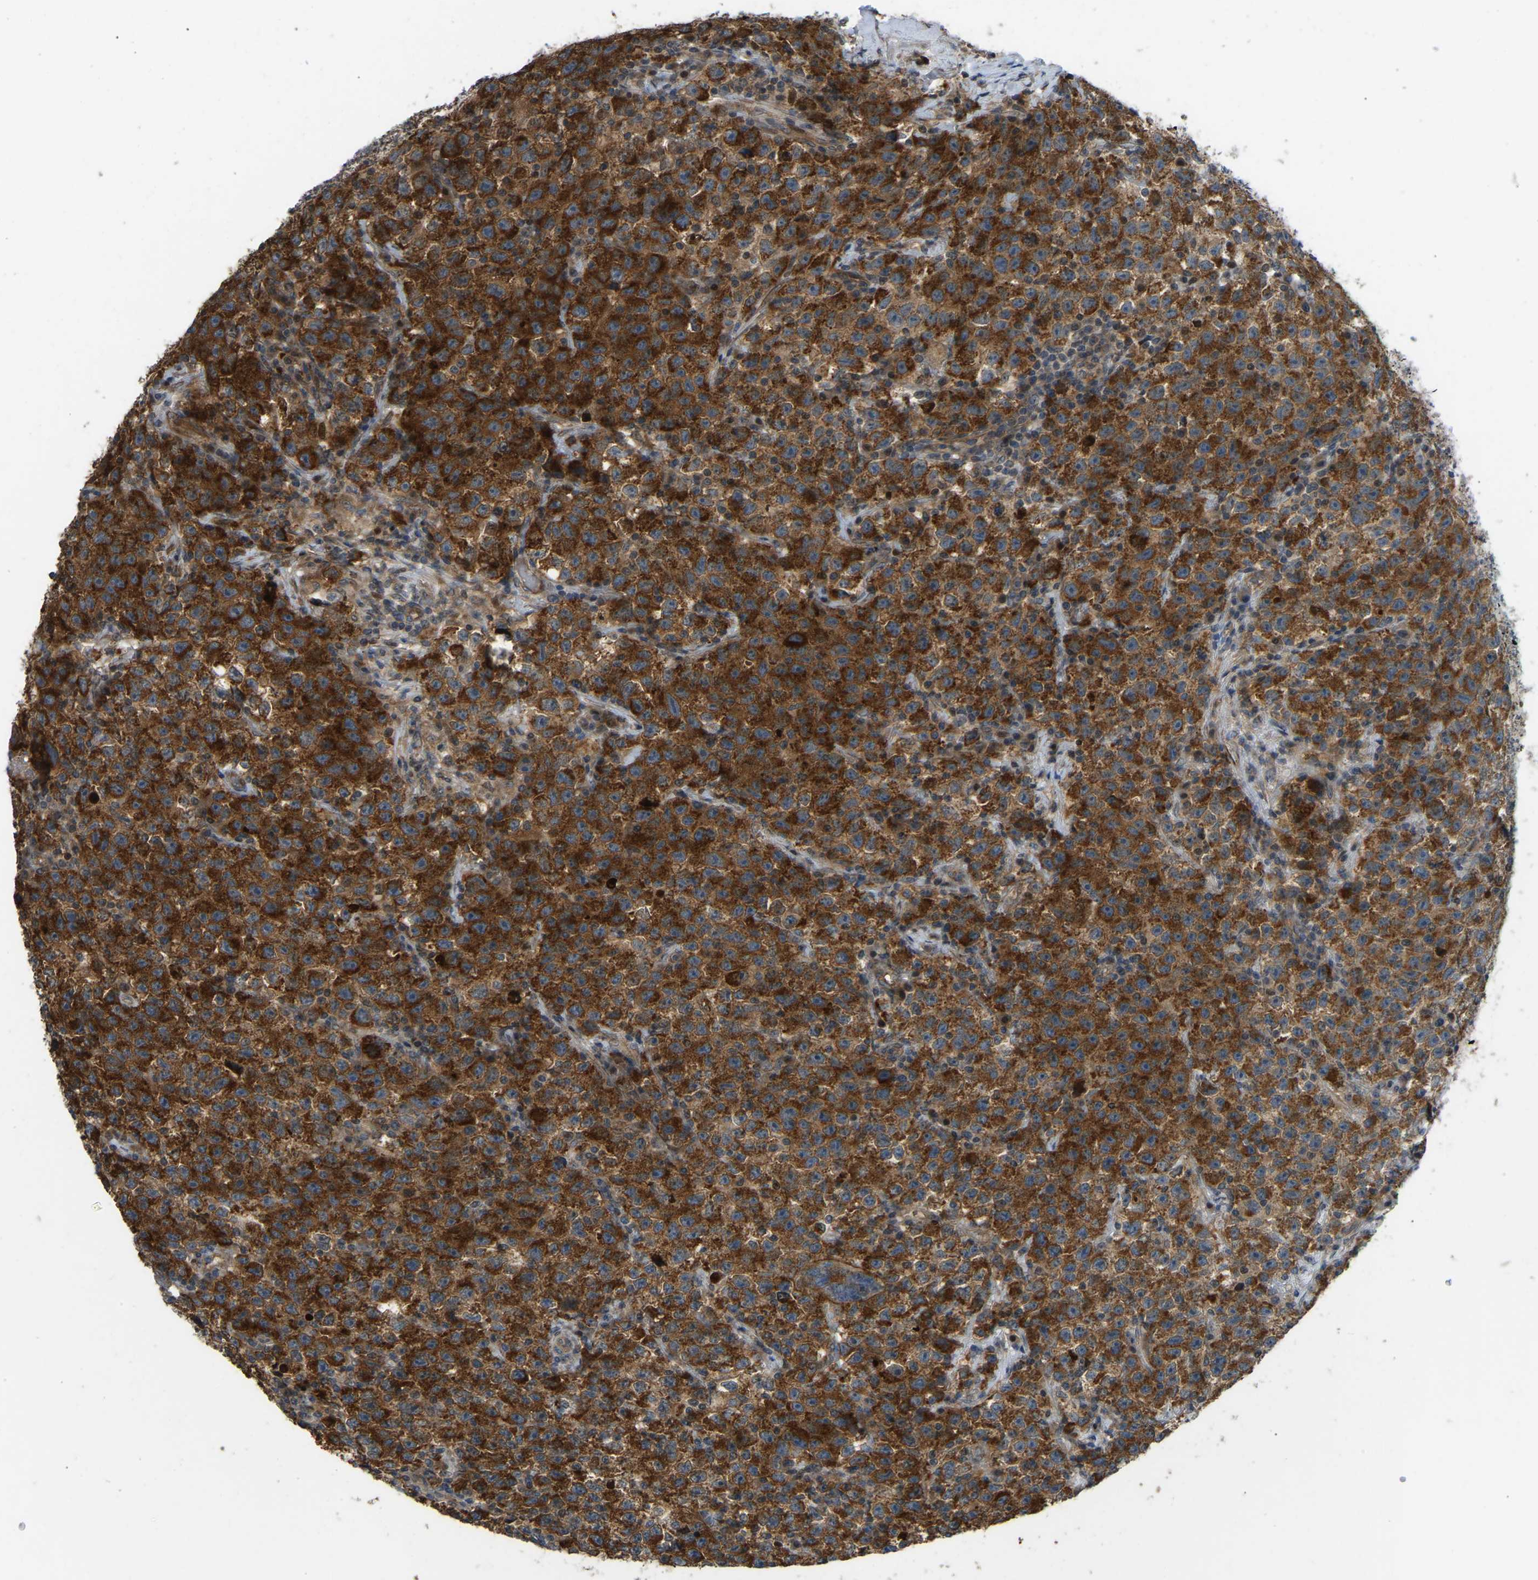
{"staining": {"intensity": "strong", "quantity": ">75%", "location": "cytoplasmic/membranous"}, "tissue": "testis cancer", "cell_type": "Tumor cells", "image_type": "cancer", "snomed": [{"axis": "morphology", "description": "Seminoma, NOS"}, {"axis": "topography", "description": "Testis"}], "caption": "Human testis cancer (seminoma) stained for a protein (brown) displays strong cytoplasmic/membranous positive staining in approximately >75% of tumor cells.", "gene": "C21orf91", "patient": {"sex": "male", "age": 22}}